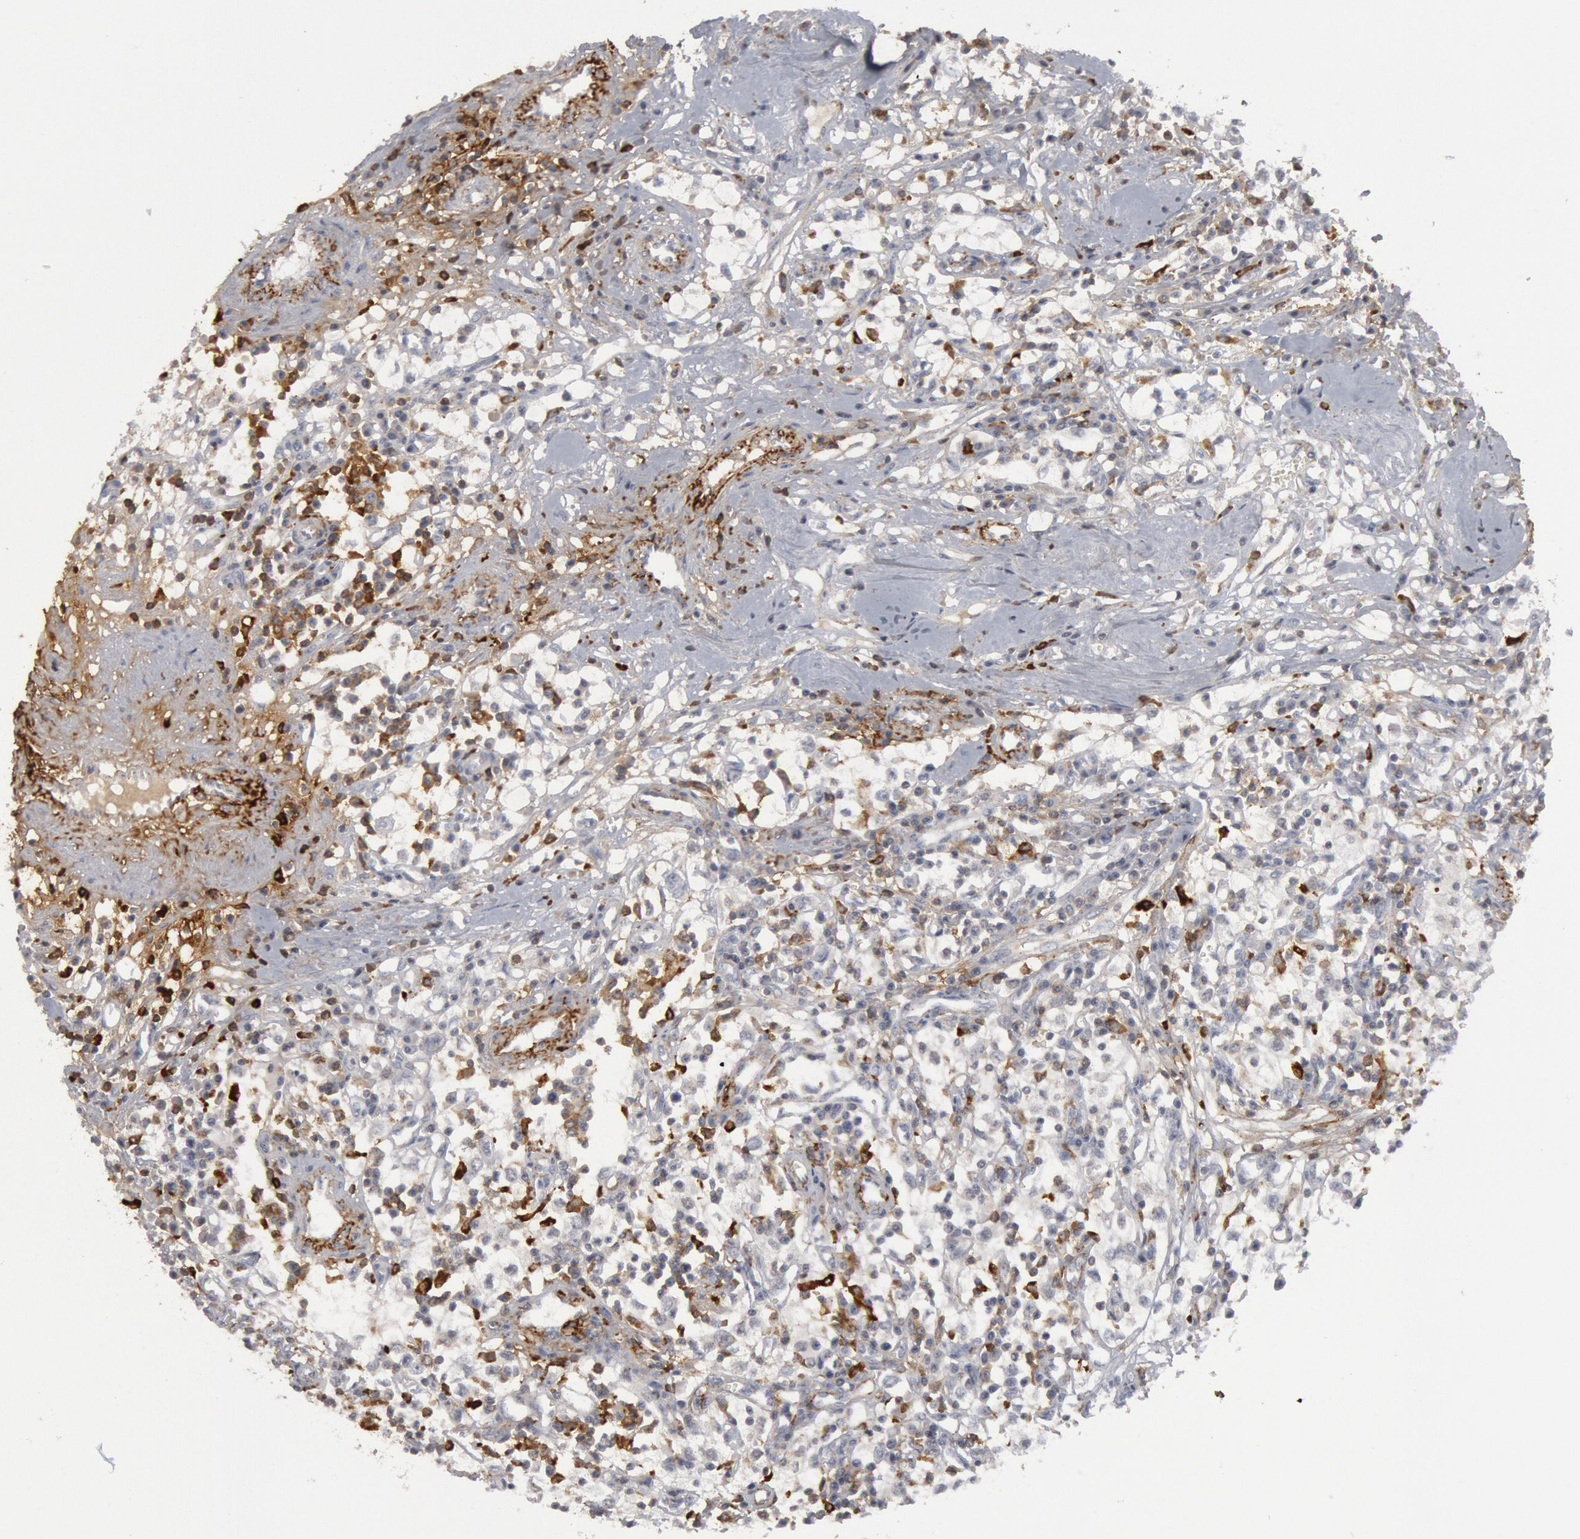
{"staining": {"intensity": "negative", "quantity": "none", "location": "none"}, "tissue": "renal cancer", "cell_type": "Tumor cells", "image_type": "cancer", "snomed": [{"axis": "morphology", "description": "Adenocarcinoma, NOS"}, {"axis": "topography", "description": "Kidney"}], "caption": "Tumor cells show no significant staining in adenocarcinoma (renal).", "gene": "C1QC", "patient": {"sex": "male", "age": 82}}